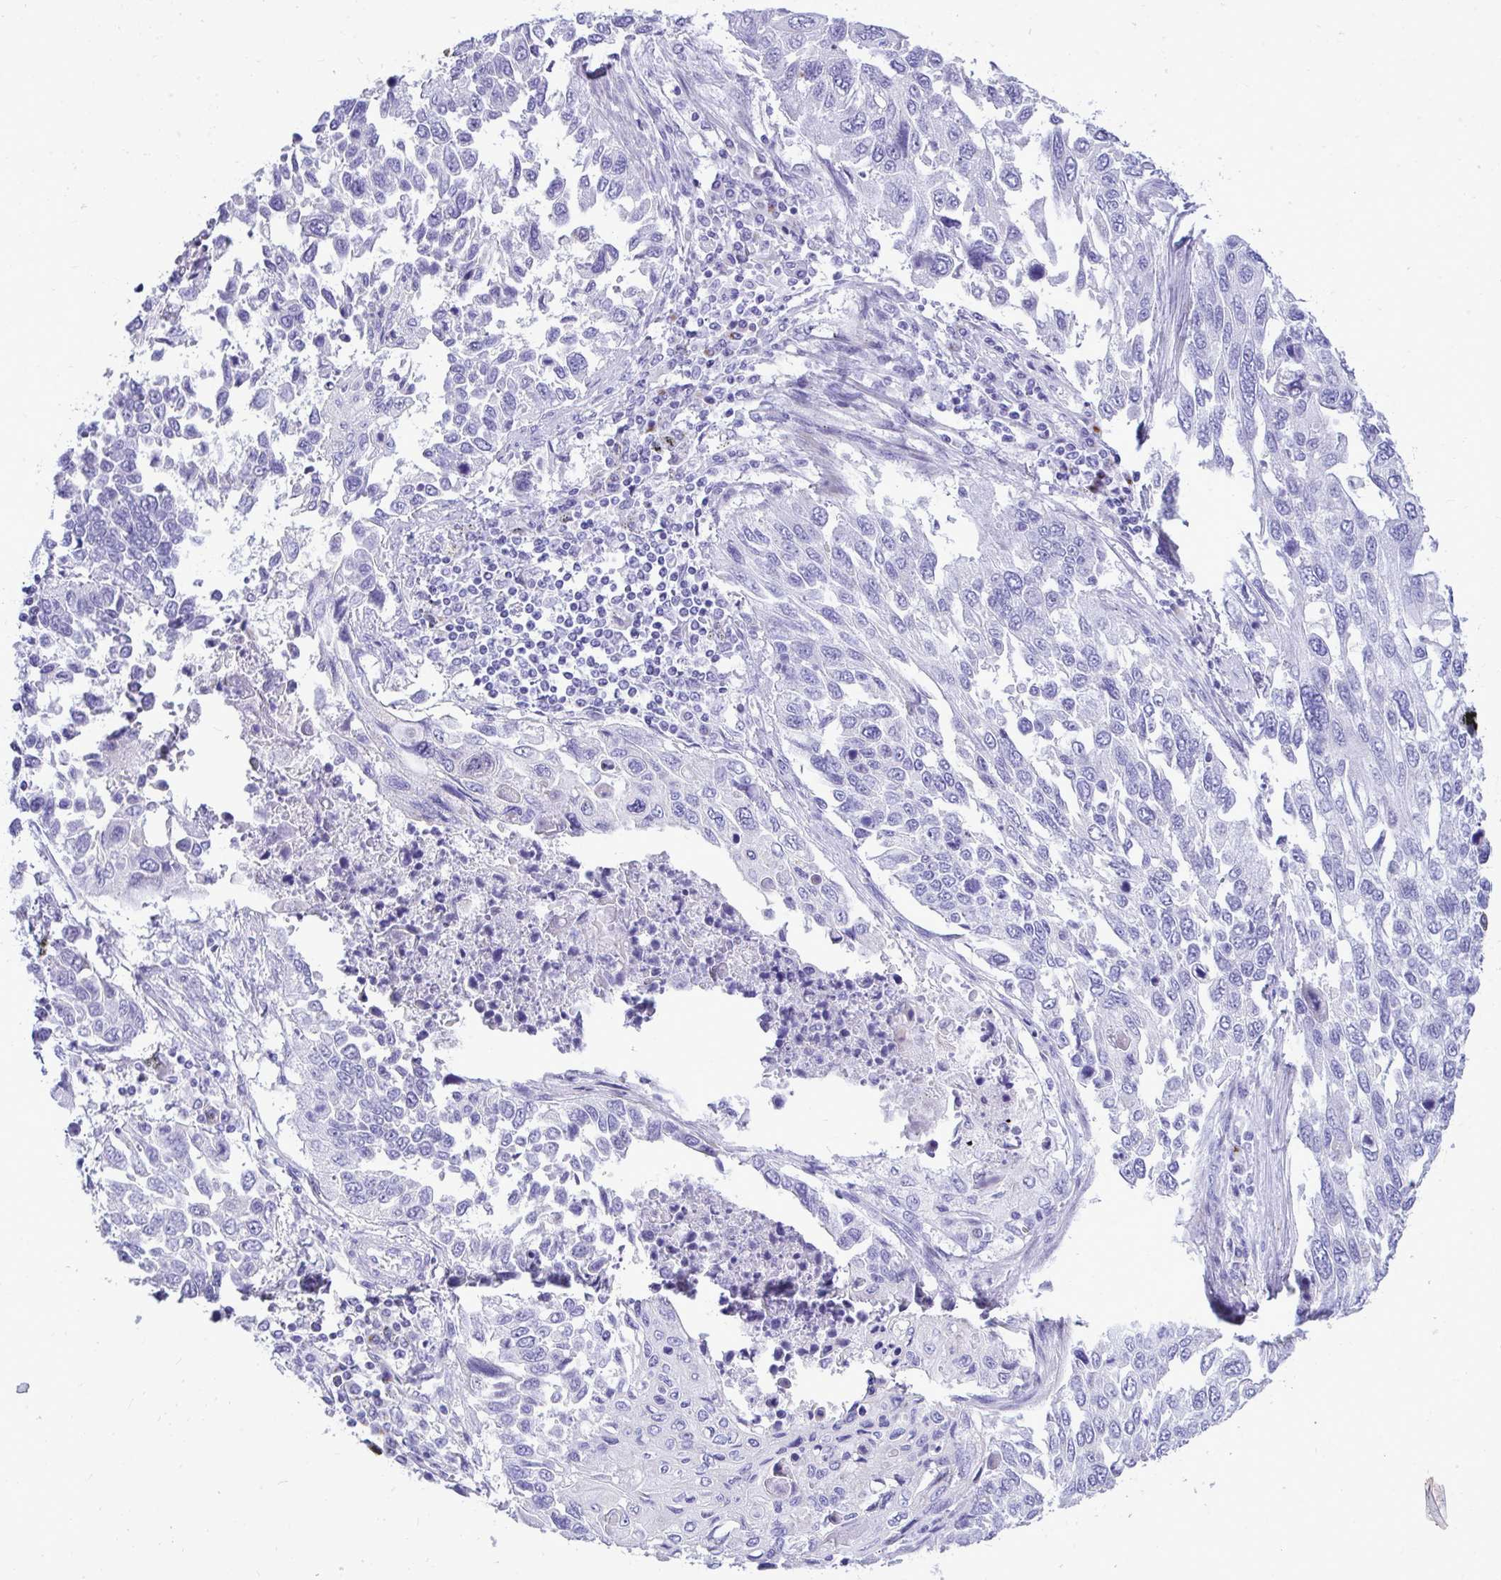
{"staining": {"intensity": "negative", "quantity": "none", "location": "none"}, "tissue": "lung cancer", "cell_type": "Tumor cells", "image_type": "cancer", "snomed": [{"axis": "morphology", "description": "Squamous cell carcinoma, NOS"}, {"axis": "topography", "description": "Lung"}], "caption": "This histopathology image is of lung cancer stained with IHC to label a protein in brown with the nuclei are counter-stained blue. There is no staining in tumor cells.", "gene": "ANKDD1B", "patient": {"sex": "male", "age": 62}}